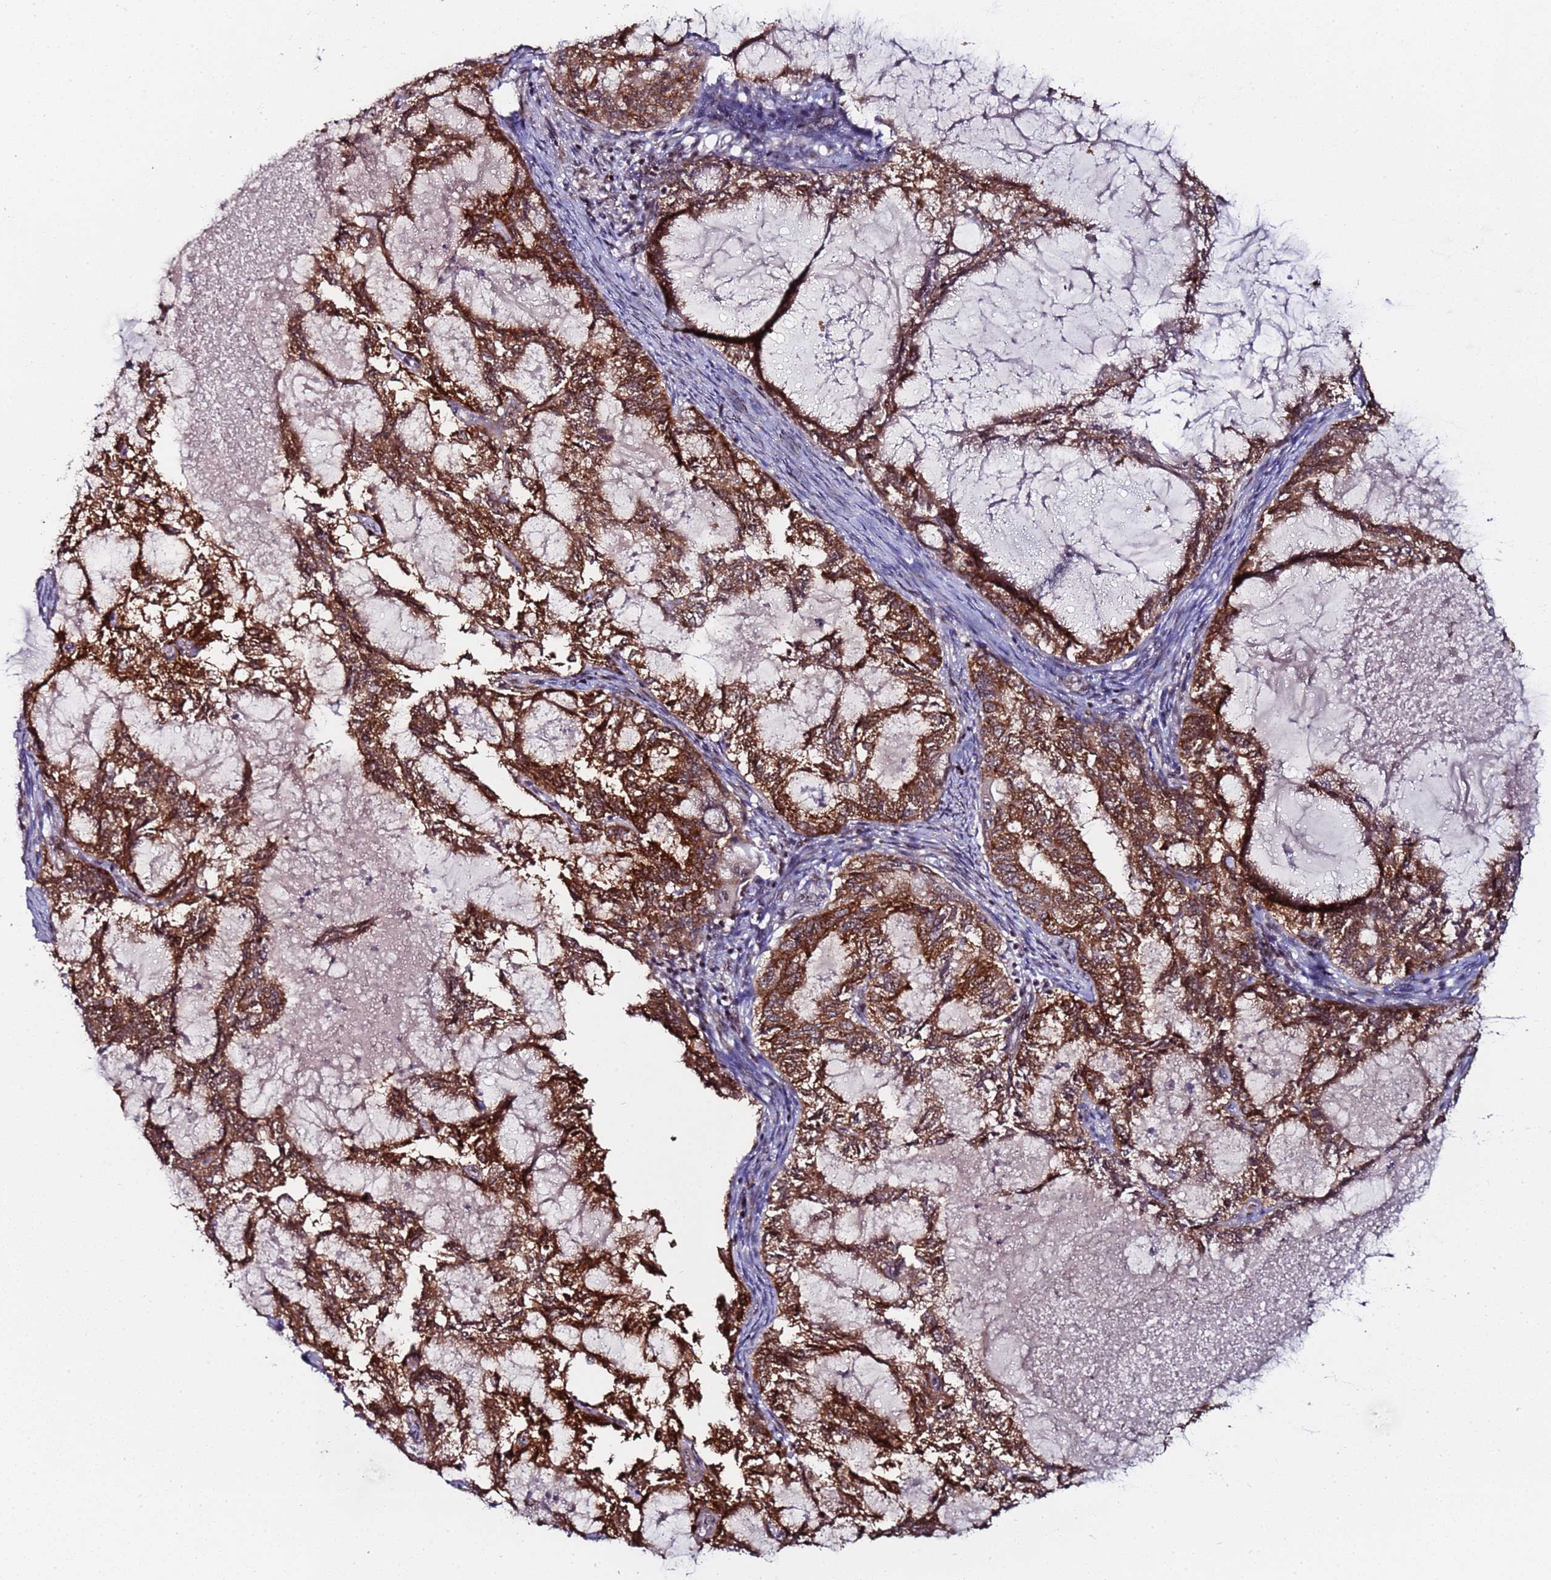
{"staining": {"intensity": "moderate", "quantity": ">75%", "location": "cytoplasmic/membranous"}, "tissue": "endometrial cancer", "cell_type": "Tumor cells", "image_type": "cancer", "snomed": [{"axis": "morphology", "description": "Adenocarcinoma, NOS"}, {"axis": "topography", "description": "Endometrium"}], "caption": "Immunohistochemistry (DAB) staining of endometrial cancer (adenocarcinoma) exhibits moderate cytoplasmic/membranous protein positivity in approximately >75% of tumor cells. (Stains: DAB (3,3'-diaminobenzidine) in brown, nuclei in blue, Microscopy: brightfield microscopy at high magnification).", "gene": "PPM1H", "patient": {"sex": "female", "age": 86}}